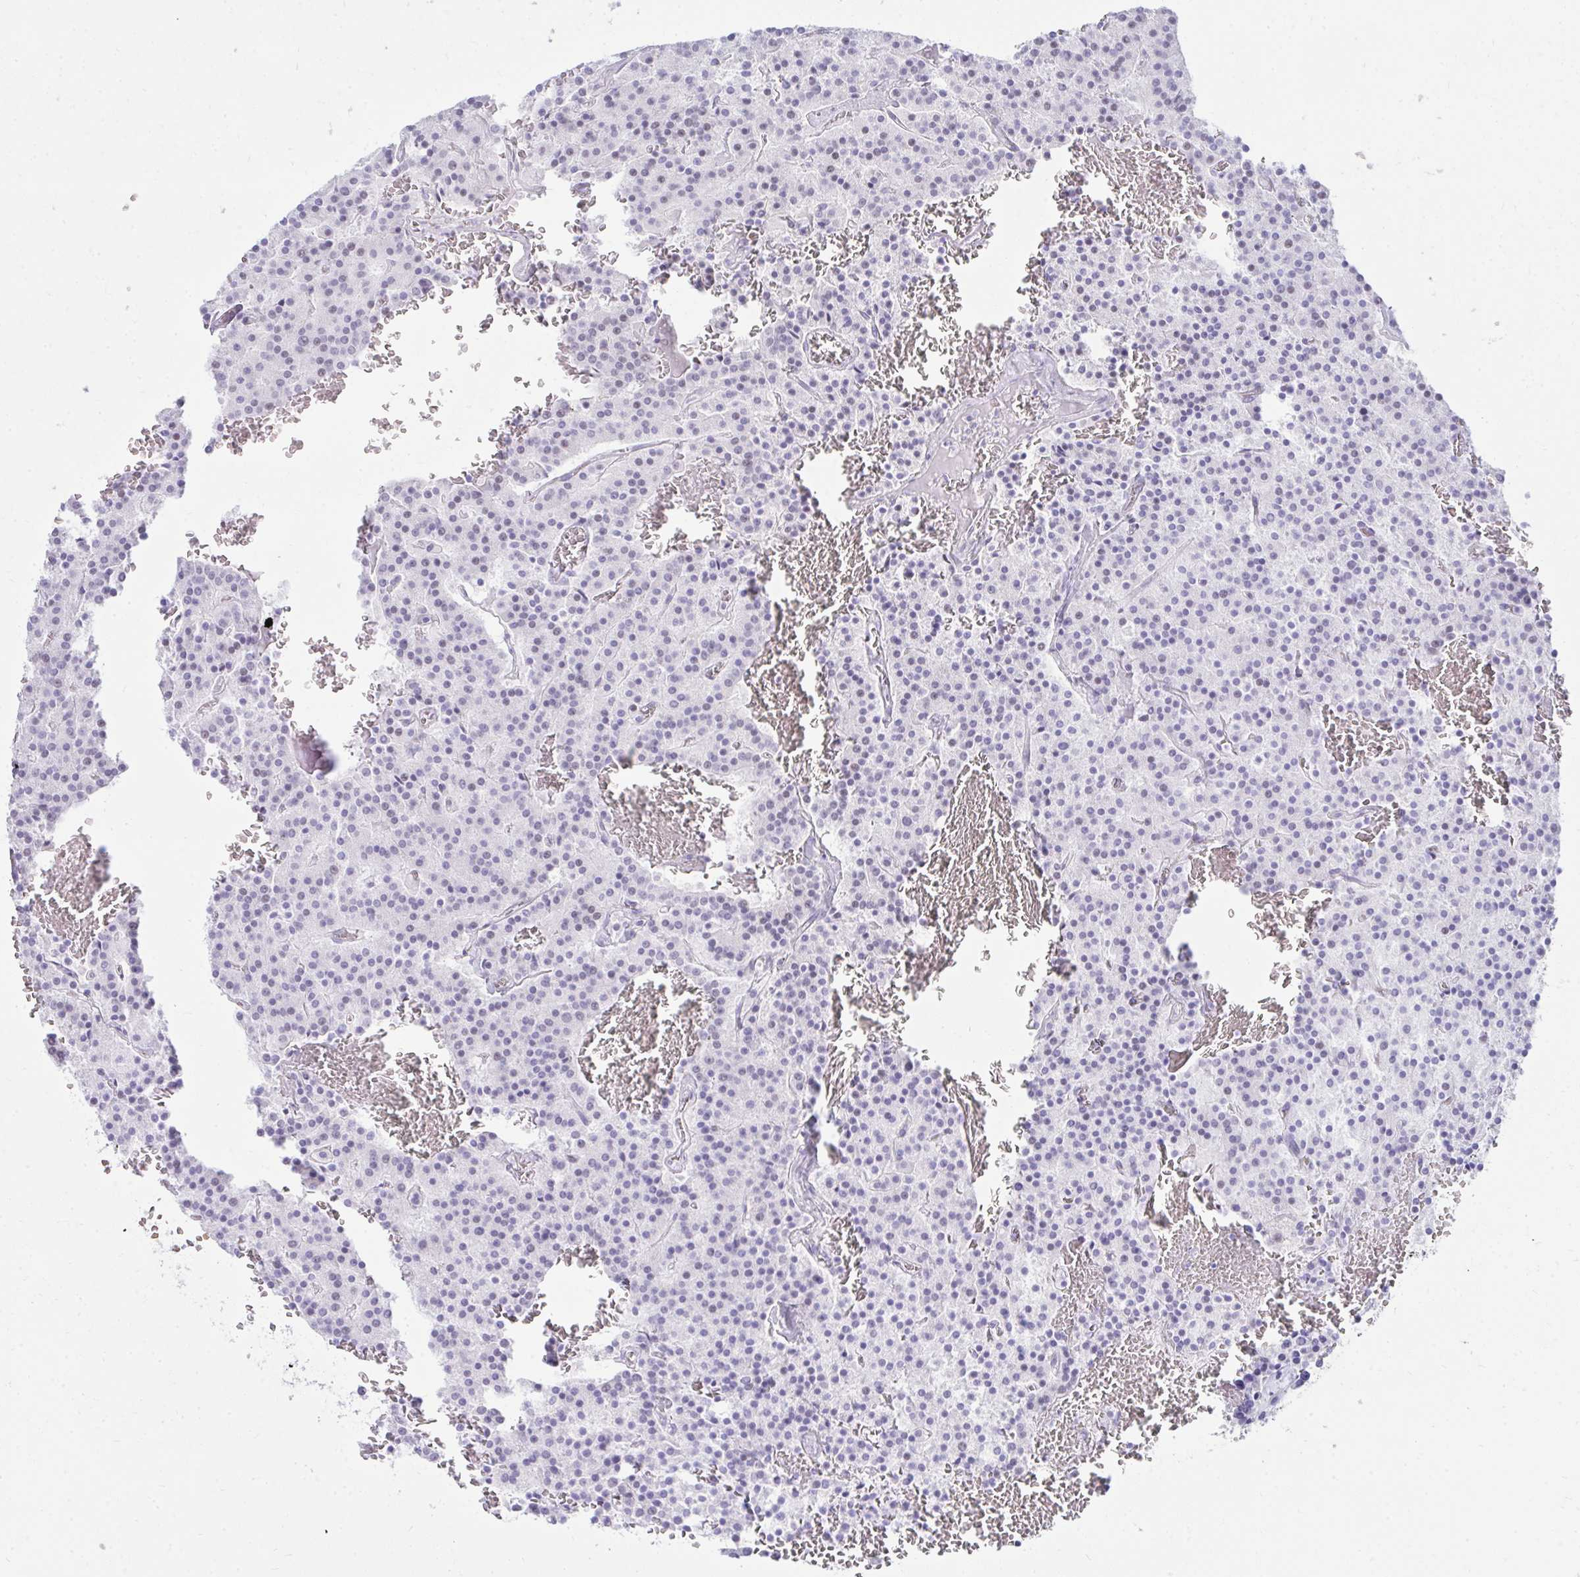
{"staining": {"intensity": "negative", "quantity": "none", "location": "none"}, "tissue": "carcinoid", "cell_type": "Tumor cells", "image_type": "cancer", "snomed": [{"axis": "morphology", "description": "Carcinoid, malignant, NOS"}, {"axis": "topography", "description": "Lung"}], "caption": "A high-resolution micrograph shows immunohistochemistry (IHC) staining of carcinoid, which reveals no significant positivity in tumor cells.", "gene": "OR5F1", "patient": {"sex": "male", "age": 70}}